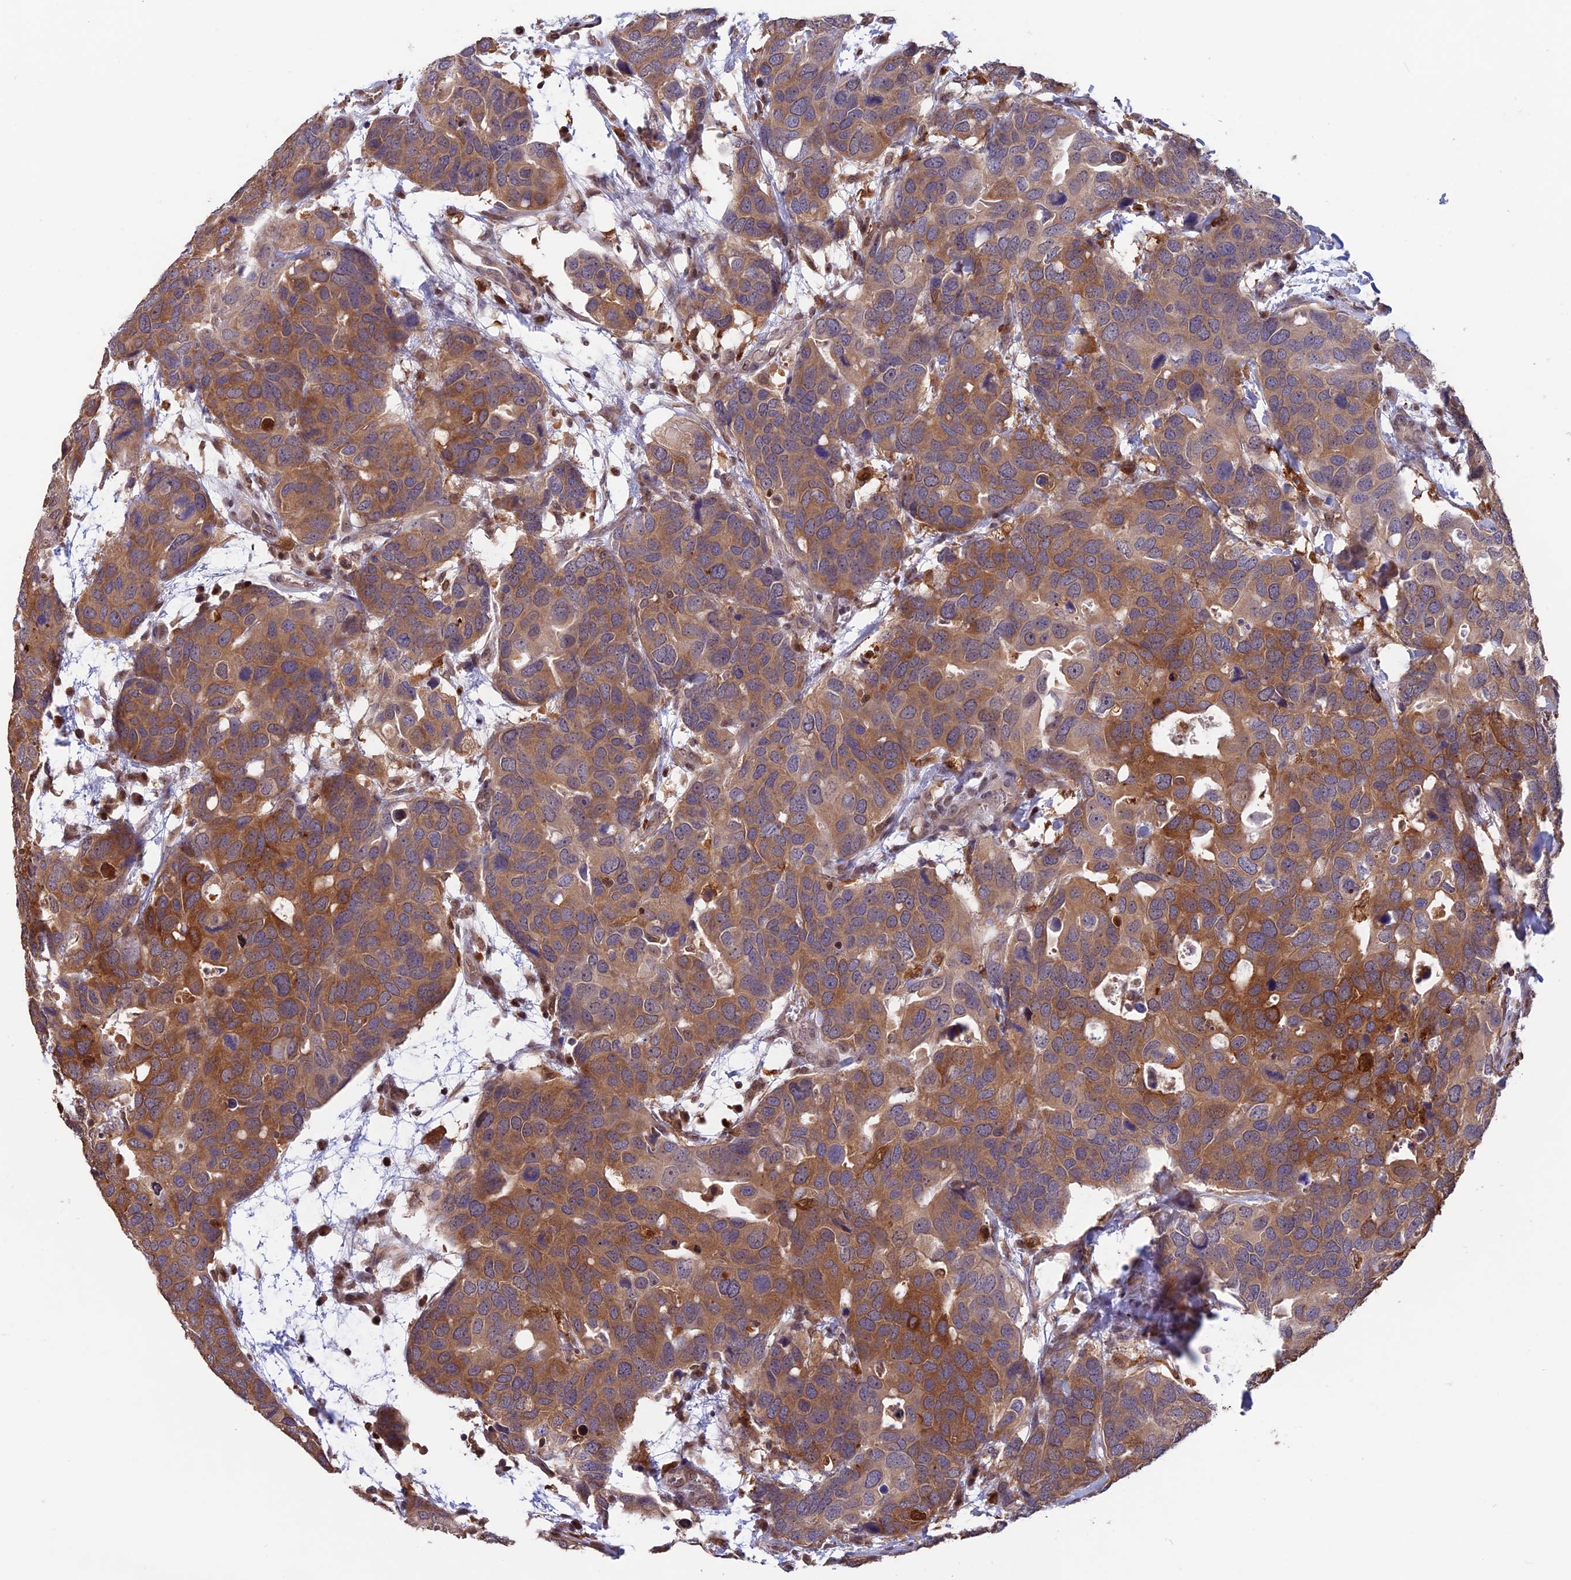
{"staining": {"intensity": "moderate", "quantity": ">75%", "location": "cytoplasmic/membranous"}, "tissue": "breast cancer", "cell_type": "Tumor cells", "image_type": "cancer", "snomed": [{"axis": "morphology", "description": "Duct carcinoma"}, {"axis": "topography", "description": "Breast"}], "caption": "Immunohistochemical staining of breast cancer demonstrates medium levels of moderate cytoplasmic/membranous protein positivity in about >75% of tumor cells.", "gene": "MAST2", "patient": {"sex": "female", "age": 83}}